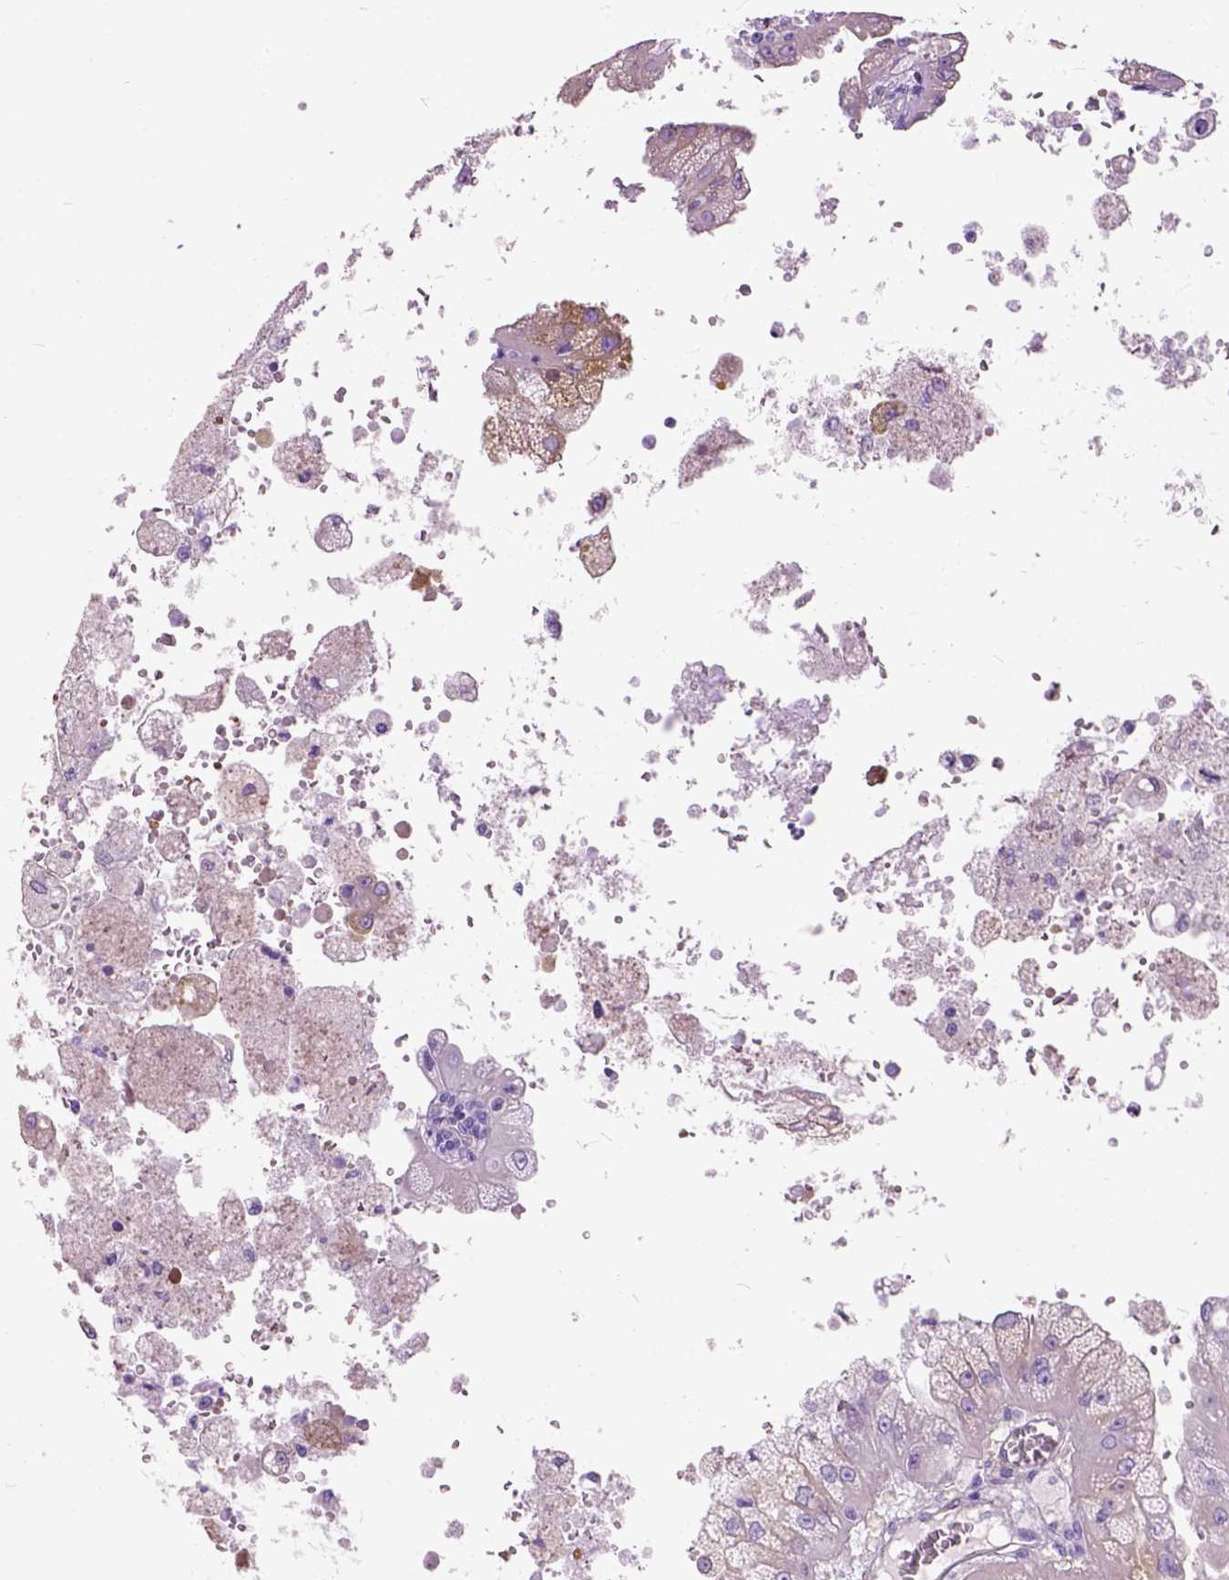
{"staining": {"intensity": "weak", "quantity": "<25%", "location": "cytoplasmic/membranous"}, "tissue": "renal cancer", "cell_type": "Tumor cells", "image_type": "cancer", "snomed": [{"axis": "morphology", "description": "Adenocarcinoma, NOS"}, {"axis": "topography", "description": "Kidney"}], "caption": "Immunohistochemistry (IHC) micrograph of neoplastic tissue: human renal adenocarcinoma stained with DAB (3,3'-diaminobenzidine) displays no significant protein positivity in tumor cells.", "gene": "MAPT", "patient": {"sex": "male", "age": 58}}